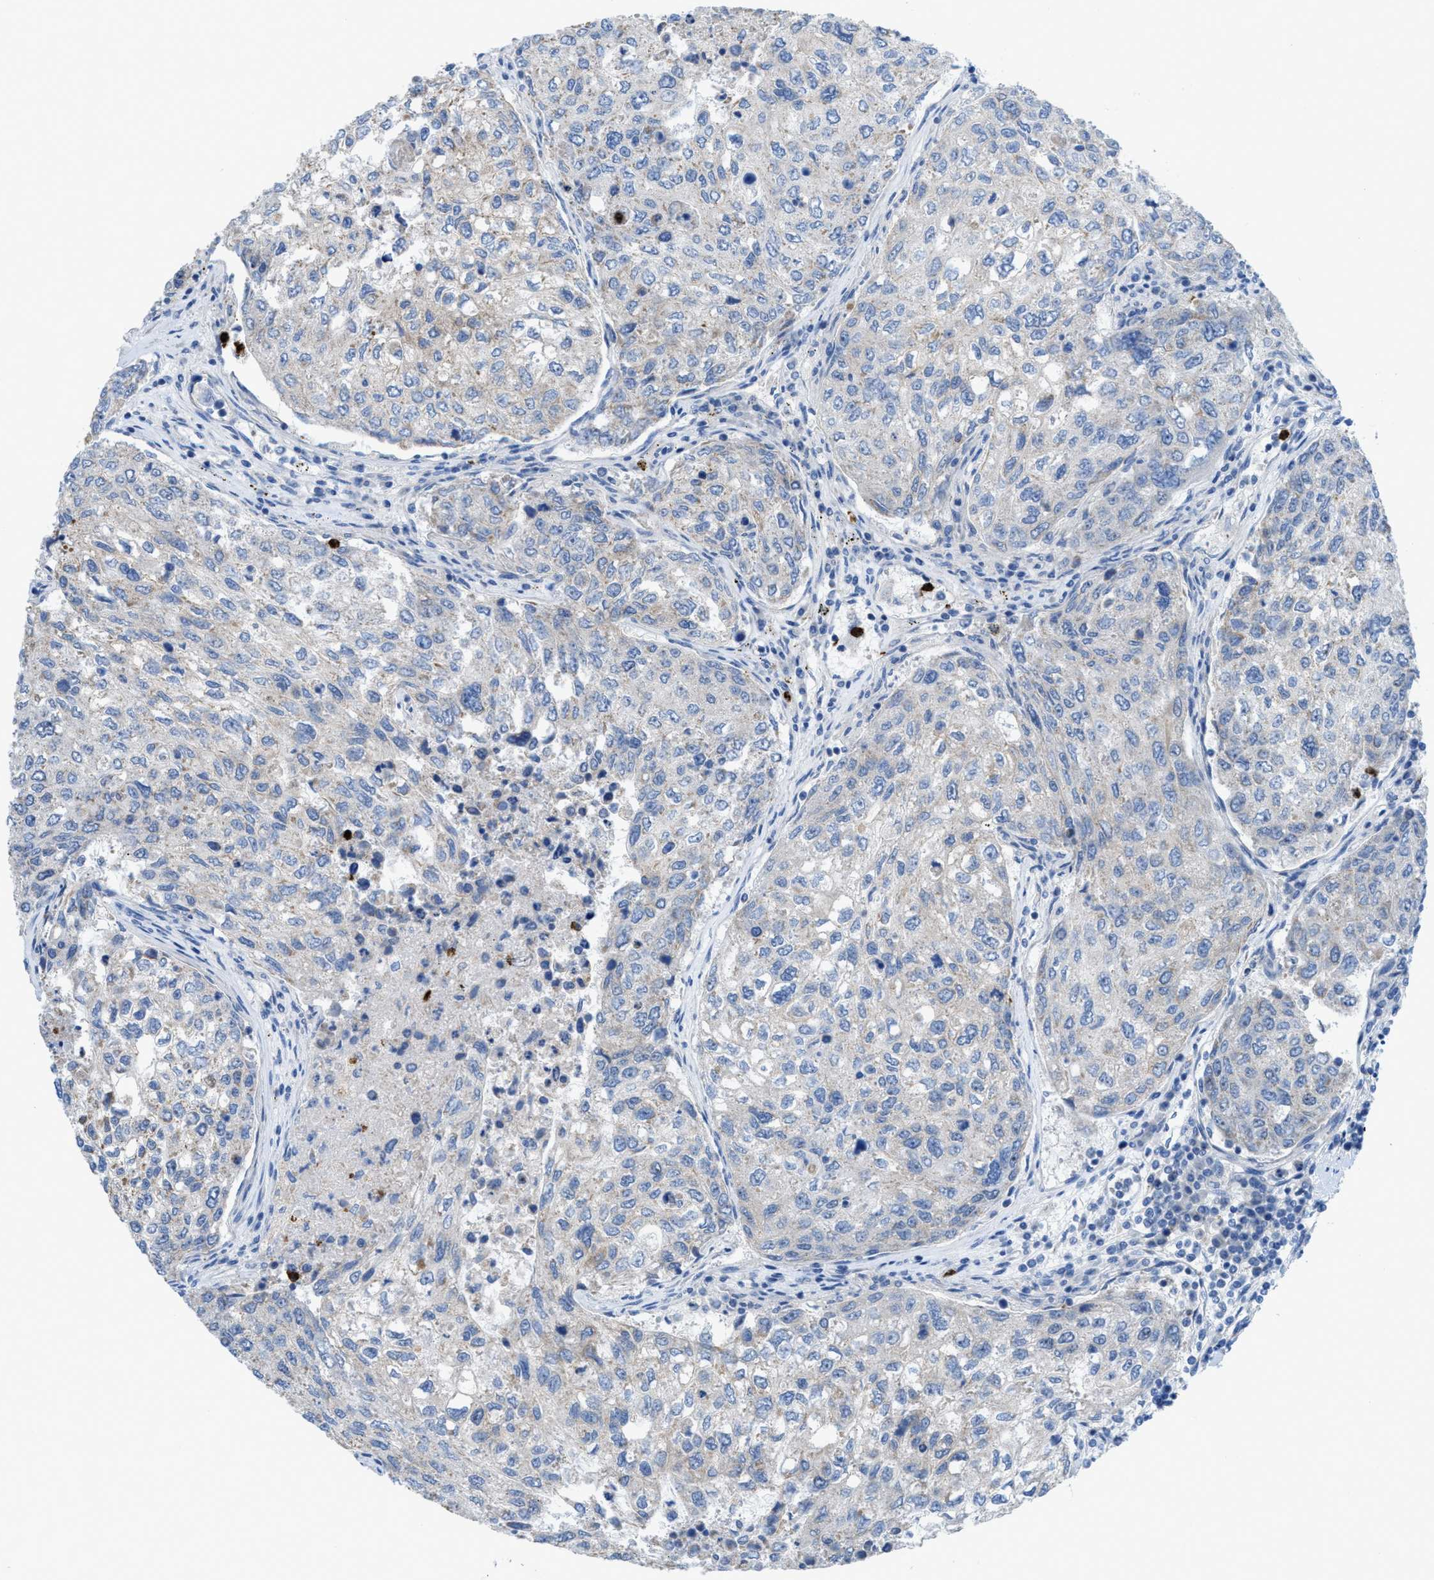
{"staining": {"intensity": "negative", "quantity": "none", "location": "none"}, "tissue": "urothelial cancer", "cell_type": "Tumor cells", "image_type": "cancer", "snomed": [{"axis": "morphology", "description": "Urothelial carcinoma, High grade"}, {"axis": "topography", "description": "Lymph node"}, {"axis": "topography", "description": "Urinary bladder"}], "caption": "IHC of human urothelial cancer exhibits no staining in tumor cells.", "gene": "CMTM1", "patient": {"sex": "male", "age": 51}}